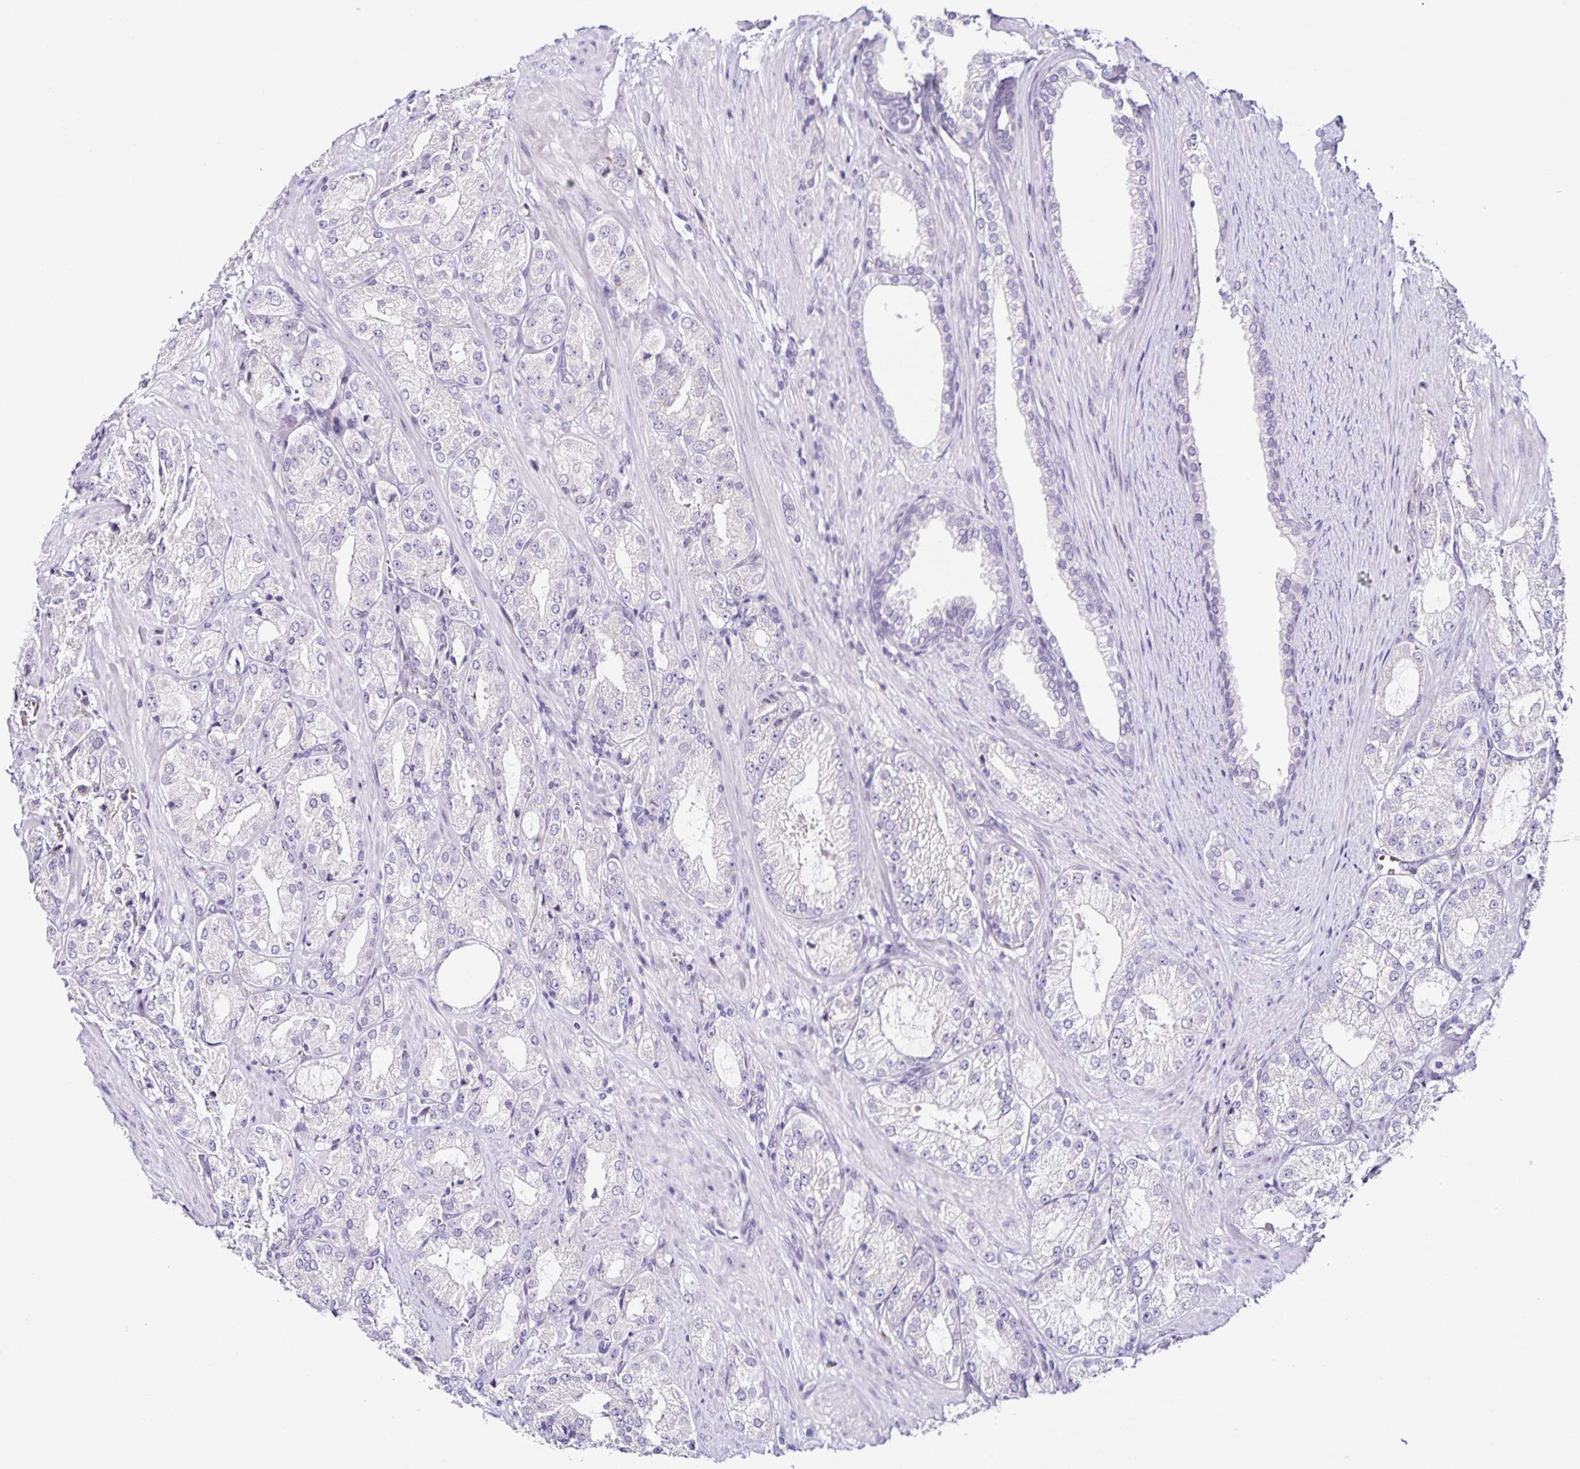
{"staining": {"intensity": "negative", "quantity": "none", "location": "none"}, "tissue": "prostate cancer", "cell_type": "Tumor cells", "image_type": "cancer", "snomed": [{"axis": "morphology", "description": "Adenocarcinoma, High grade"}, {"axis": "topography", "description": "Prostate"}], "caption": "Tumor cells show no significant protein staining in prostate cancer (adenocarcinoma (high-grade)).", "gene": "RNFT2", "patient": {"sex": "male", "age": 68}}